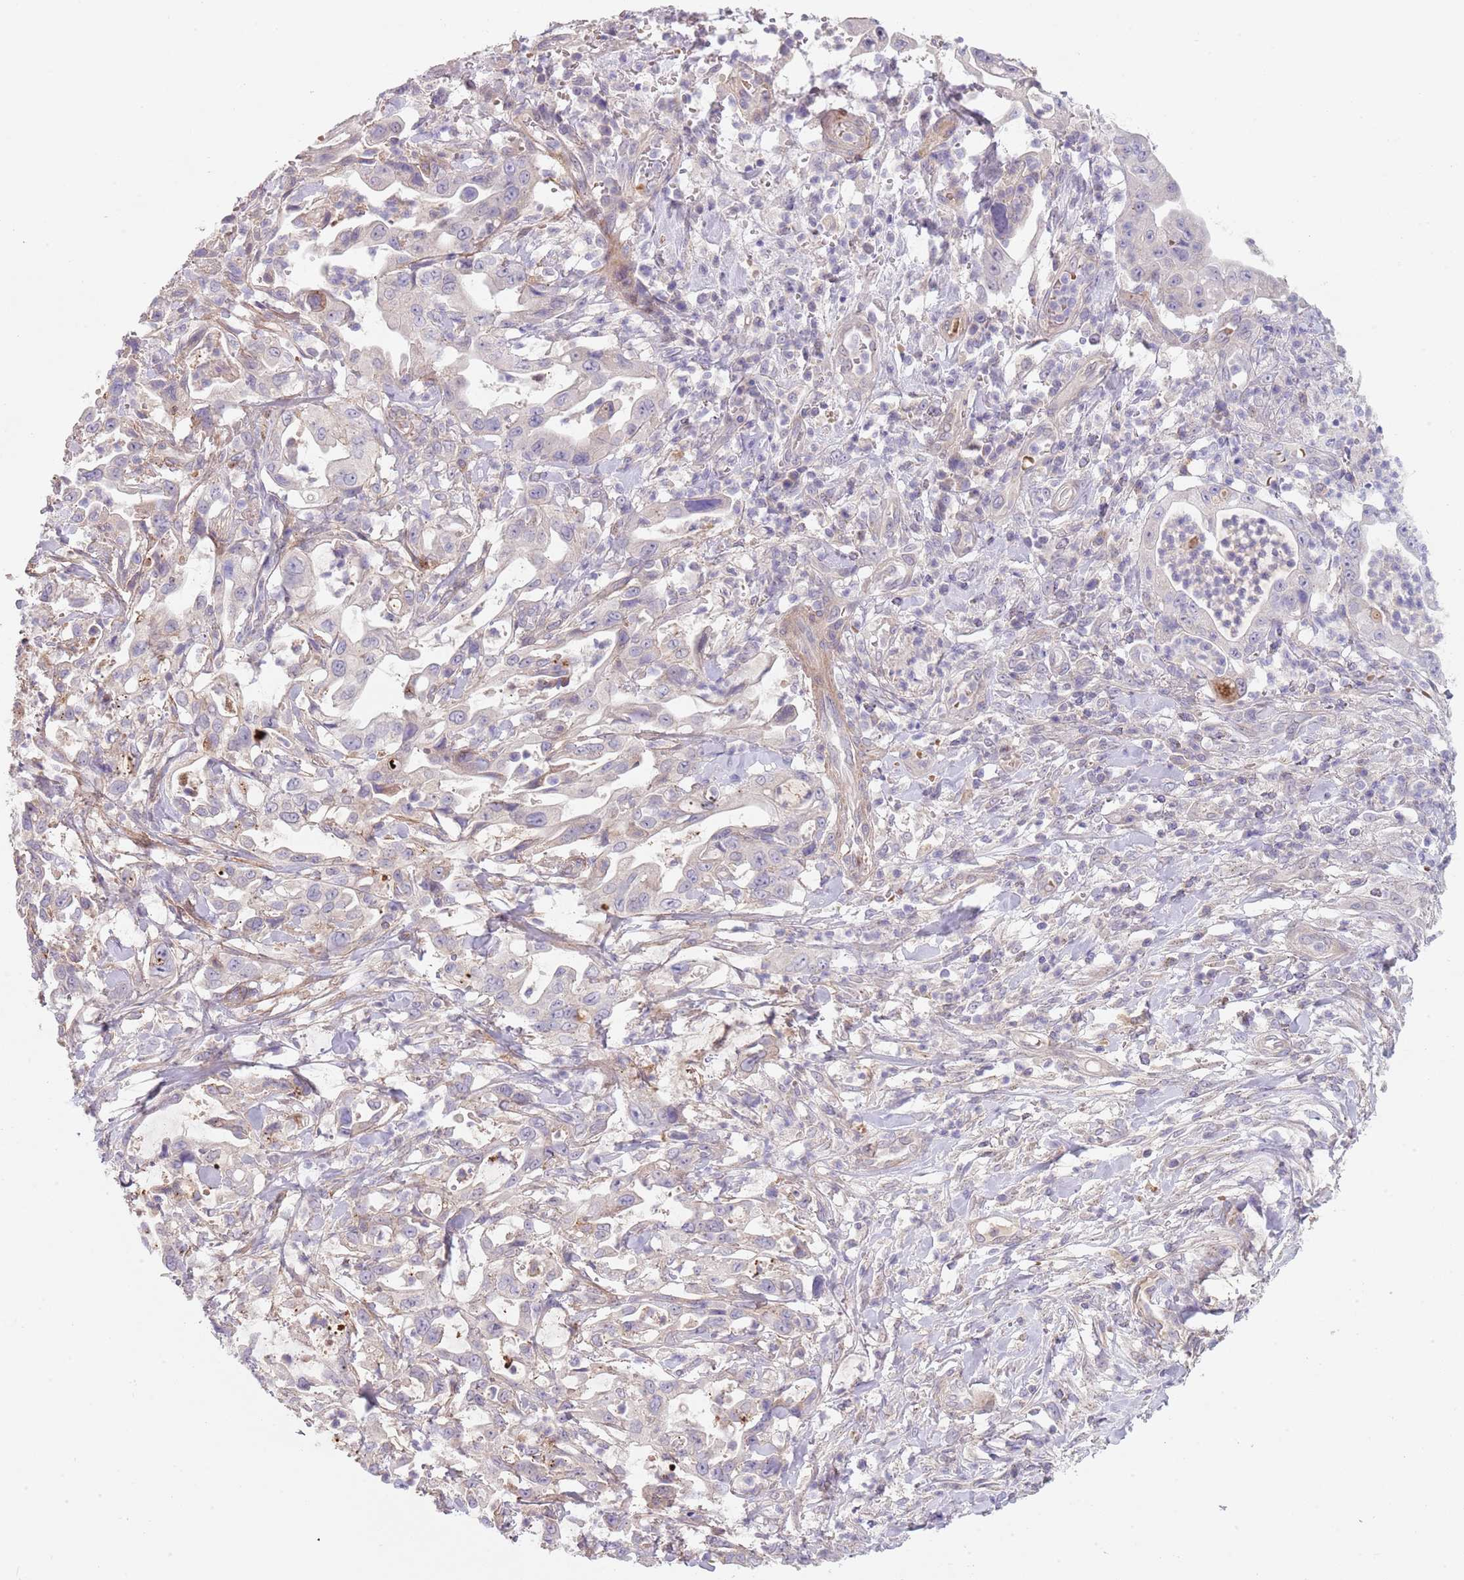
{"staining": {"intensity": "weak", "quantity": "25%-75%", "location": "cytoplasmic/membranous"}, "tissue": "pancreatic cancer", "cell_type": "Tumor cells", "image_type": "cancer", "snomed": [{"axis": "morphology", "description": "Adenocarcinoma, NOS"}, {"axis": "topography", "description": "Pancreas"}], "caption": "Adenocarcinoma (pancreatic) stained with a brown dye demonstrates weak cytoplasmic/membranous positive positivity in about 25%-75% of tumor cells.", "gene": "TINAGL1", "patient": {"sex": "female", "age": 61}}